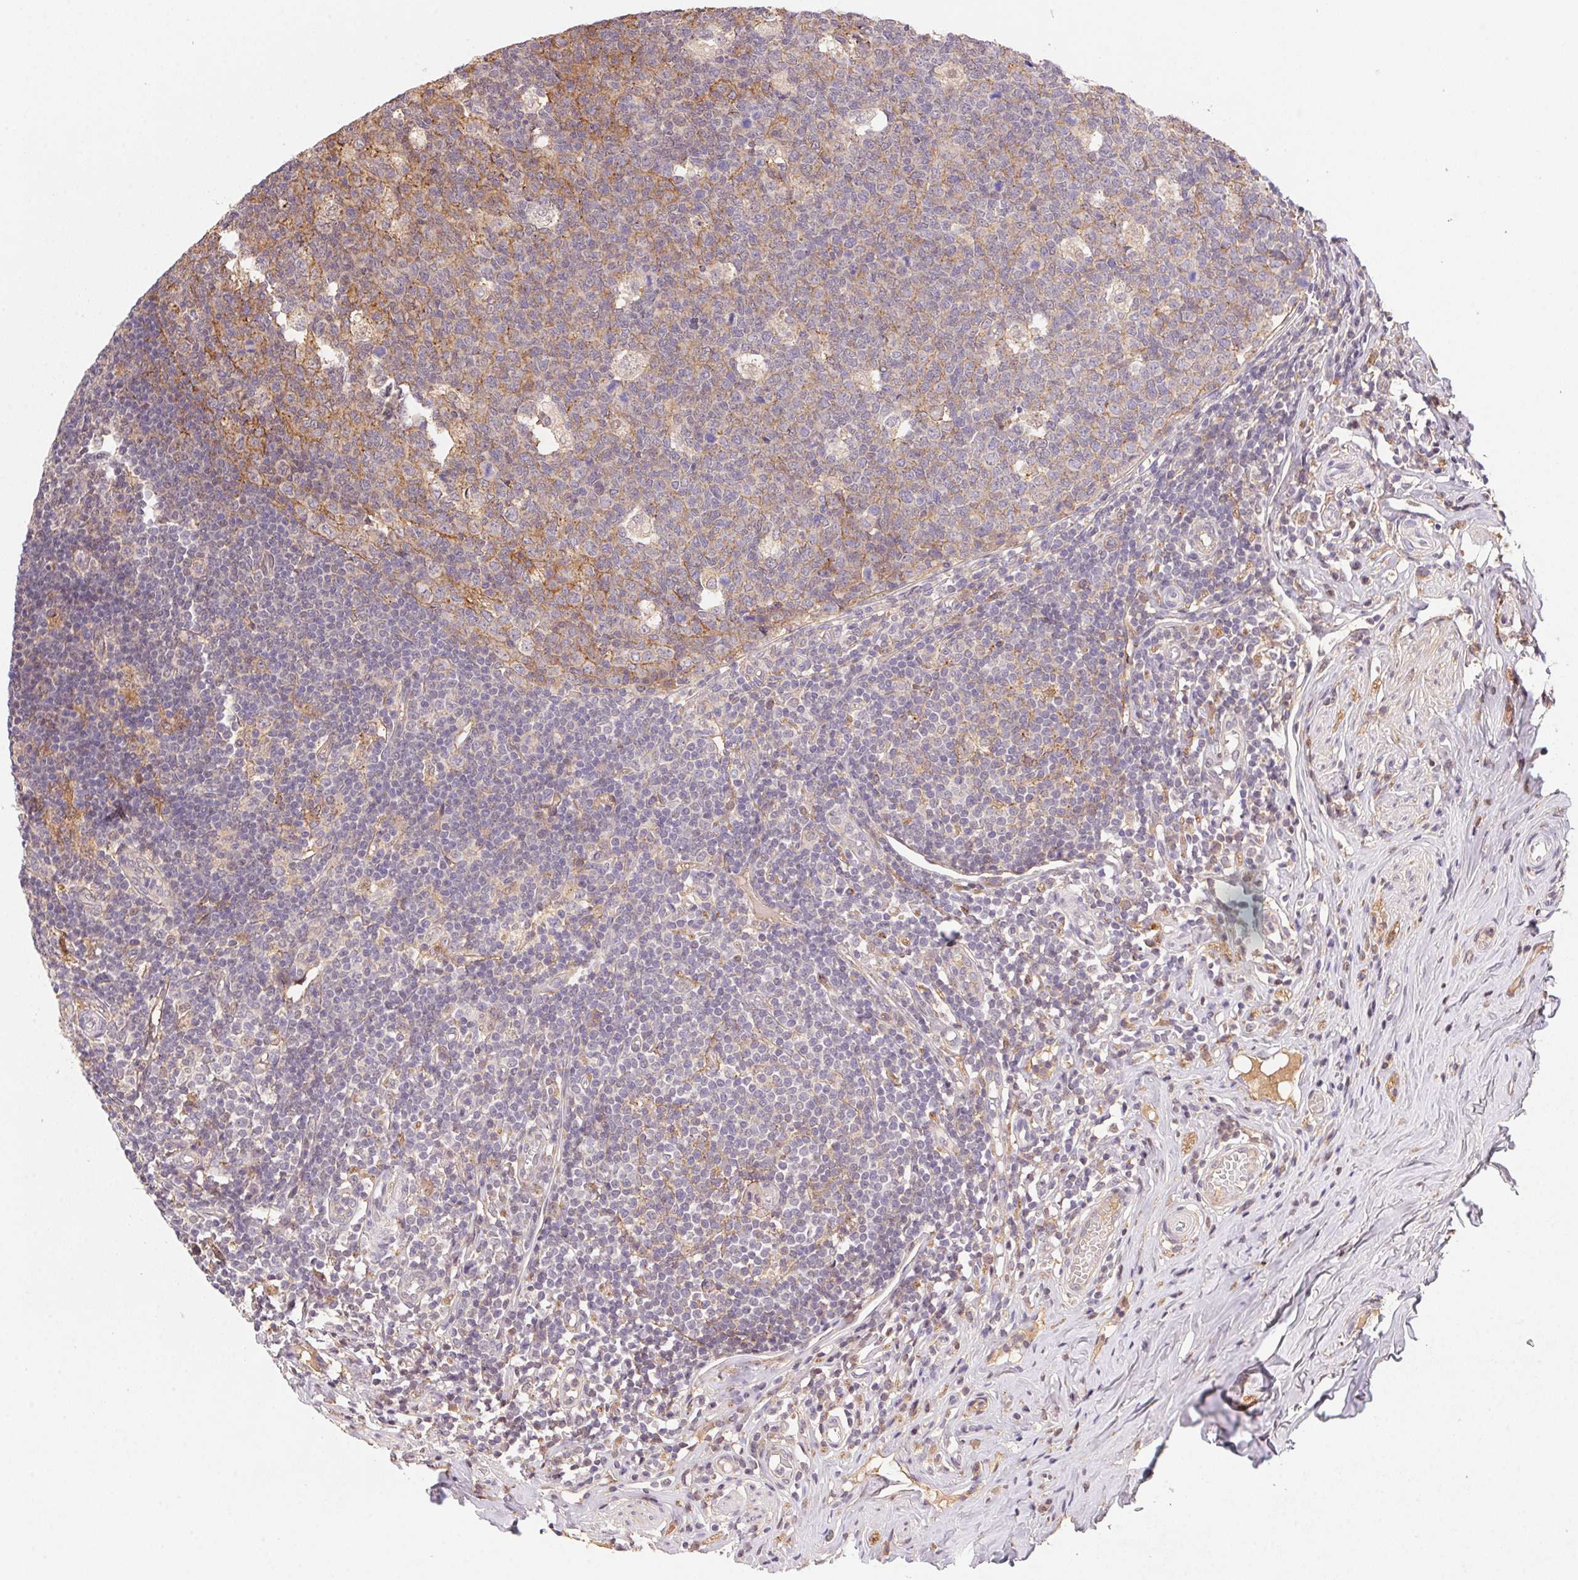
{"staining": {"intensity": "moderate", "quantity": ">75%", "location": "cytoplasmic/membranous"}, "tissue": "appendix", "cell_type": "Glandular cells", "image_type": "normal", "snomed": [{"axis": "morphology", "description": "Normal tissue, NOS"}, {"axis": "topography", "description": "Appendix"}], "caption": "Immunohistochemical staining of normal appendix shows >75% levels of moderate cytoplasmic/membranous protein positivity in approximately >75% of glandular cells. Immunohistochemistry stains the protein of interest in brown and the nuclei are stained blue.", "gene": "SLC52A2", "patient": {"sex": "male", "age": 18}}